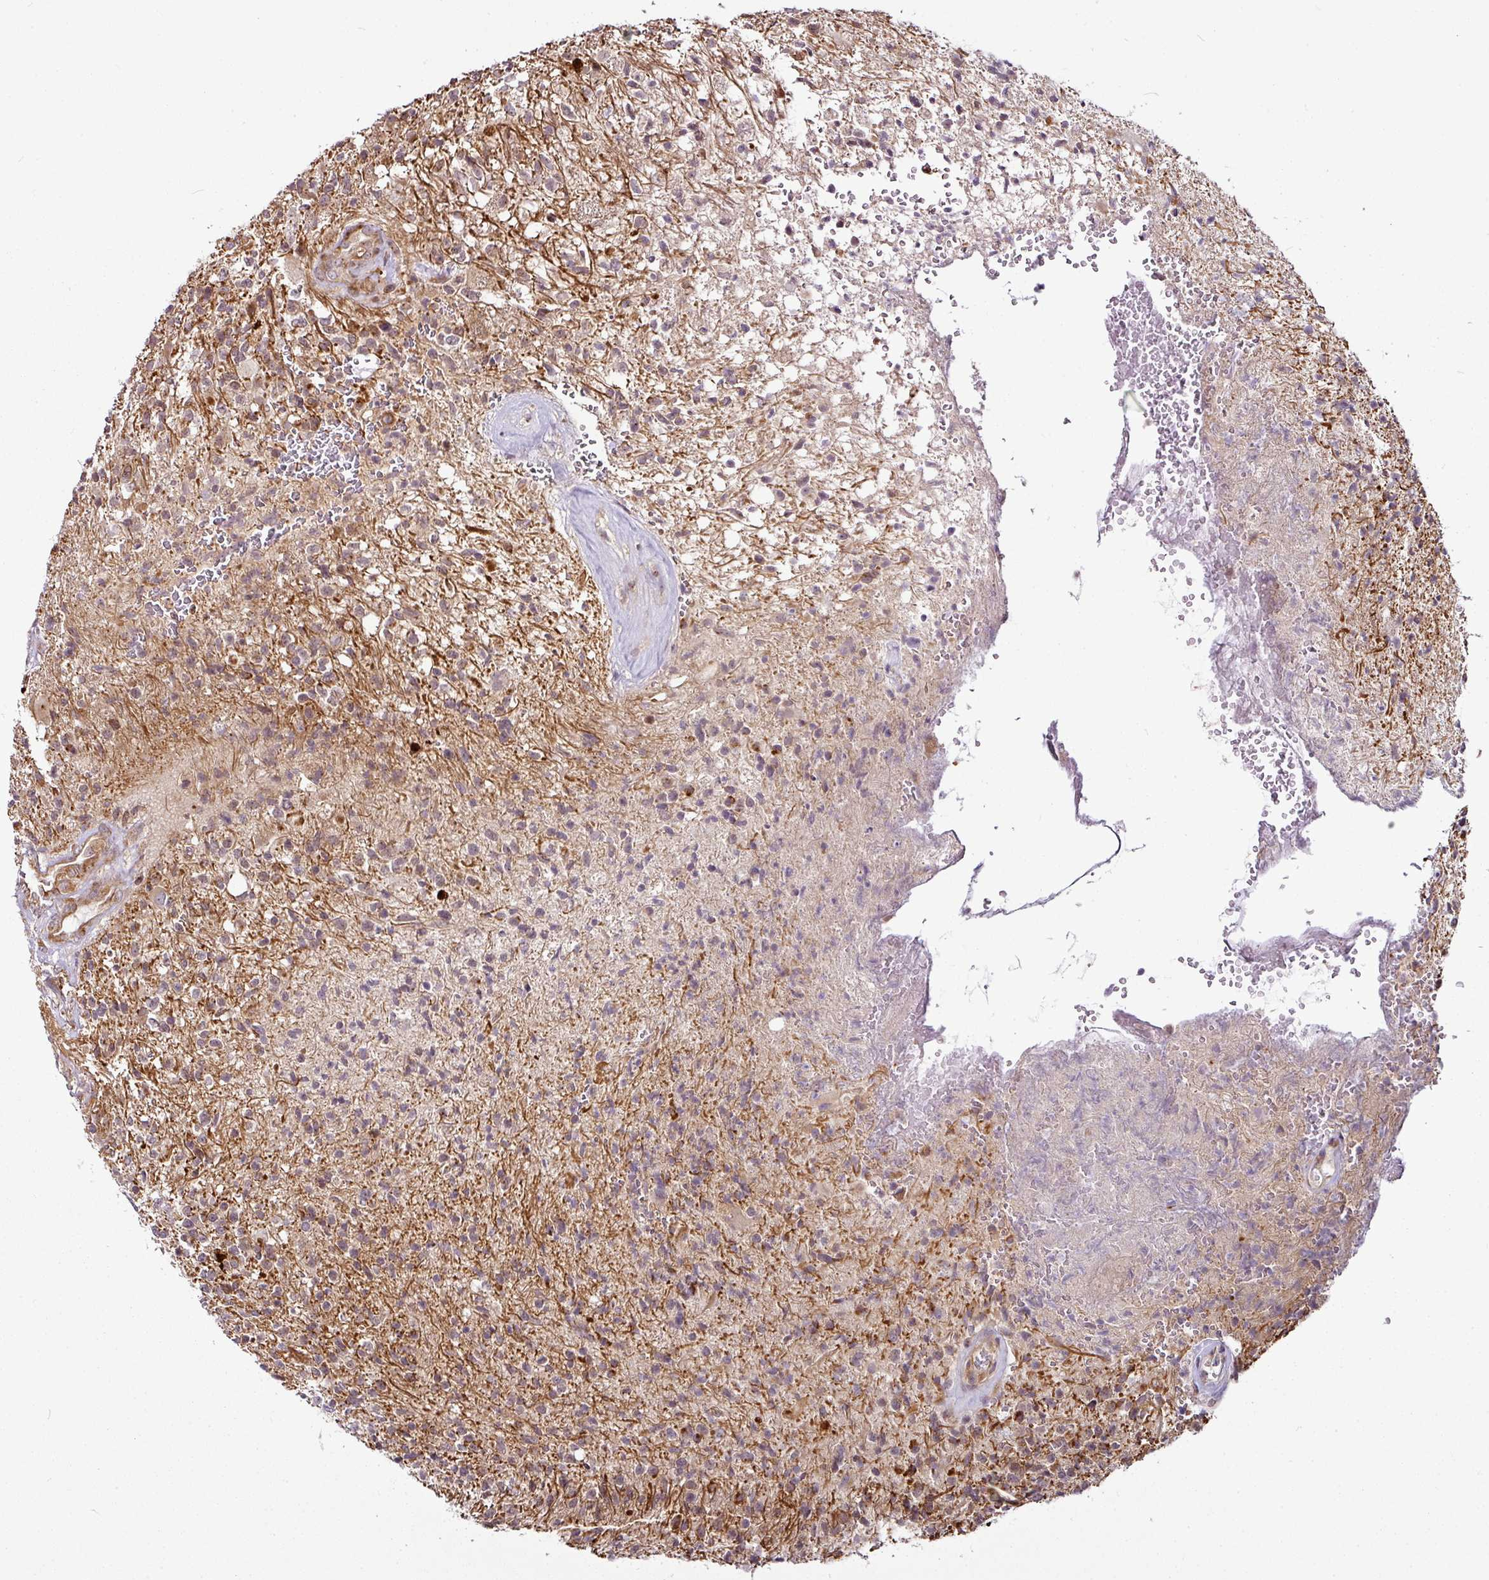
{"staining": {"intensity": "weak", "quantity": "25%-75%", "location": "cytoplasmic/membranous"}, "tissue": "glioma", "cell_type": "Tumor cells", "image_type": "cancer", "snomed": [{"axis": "morphology", "description": "Glioma, malignant, High grade"}, {"axis": "topography", "description": "Brain"}], "caption": "IHC of glioma reveals low levels of weak cytoplasmic/membranous expression in about 25%-75% of tumor cells.", "gene": "DCAF13", "patient": {"sex": "male", "age": 56}}